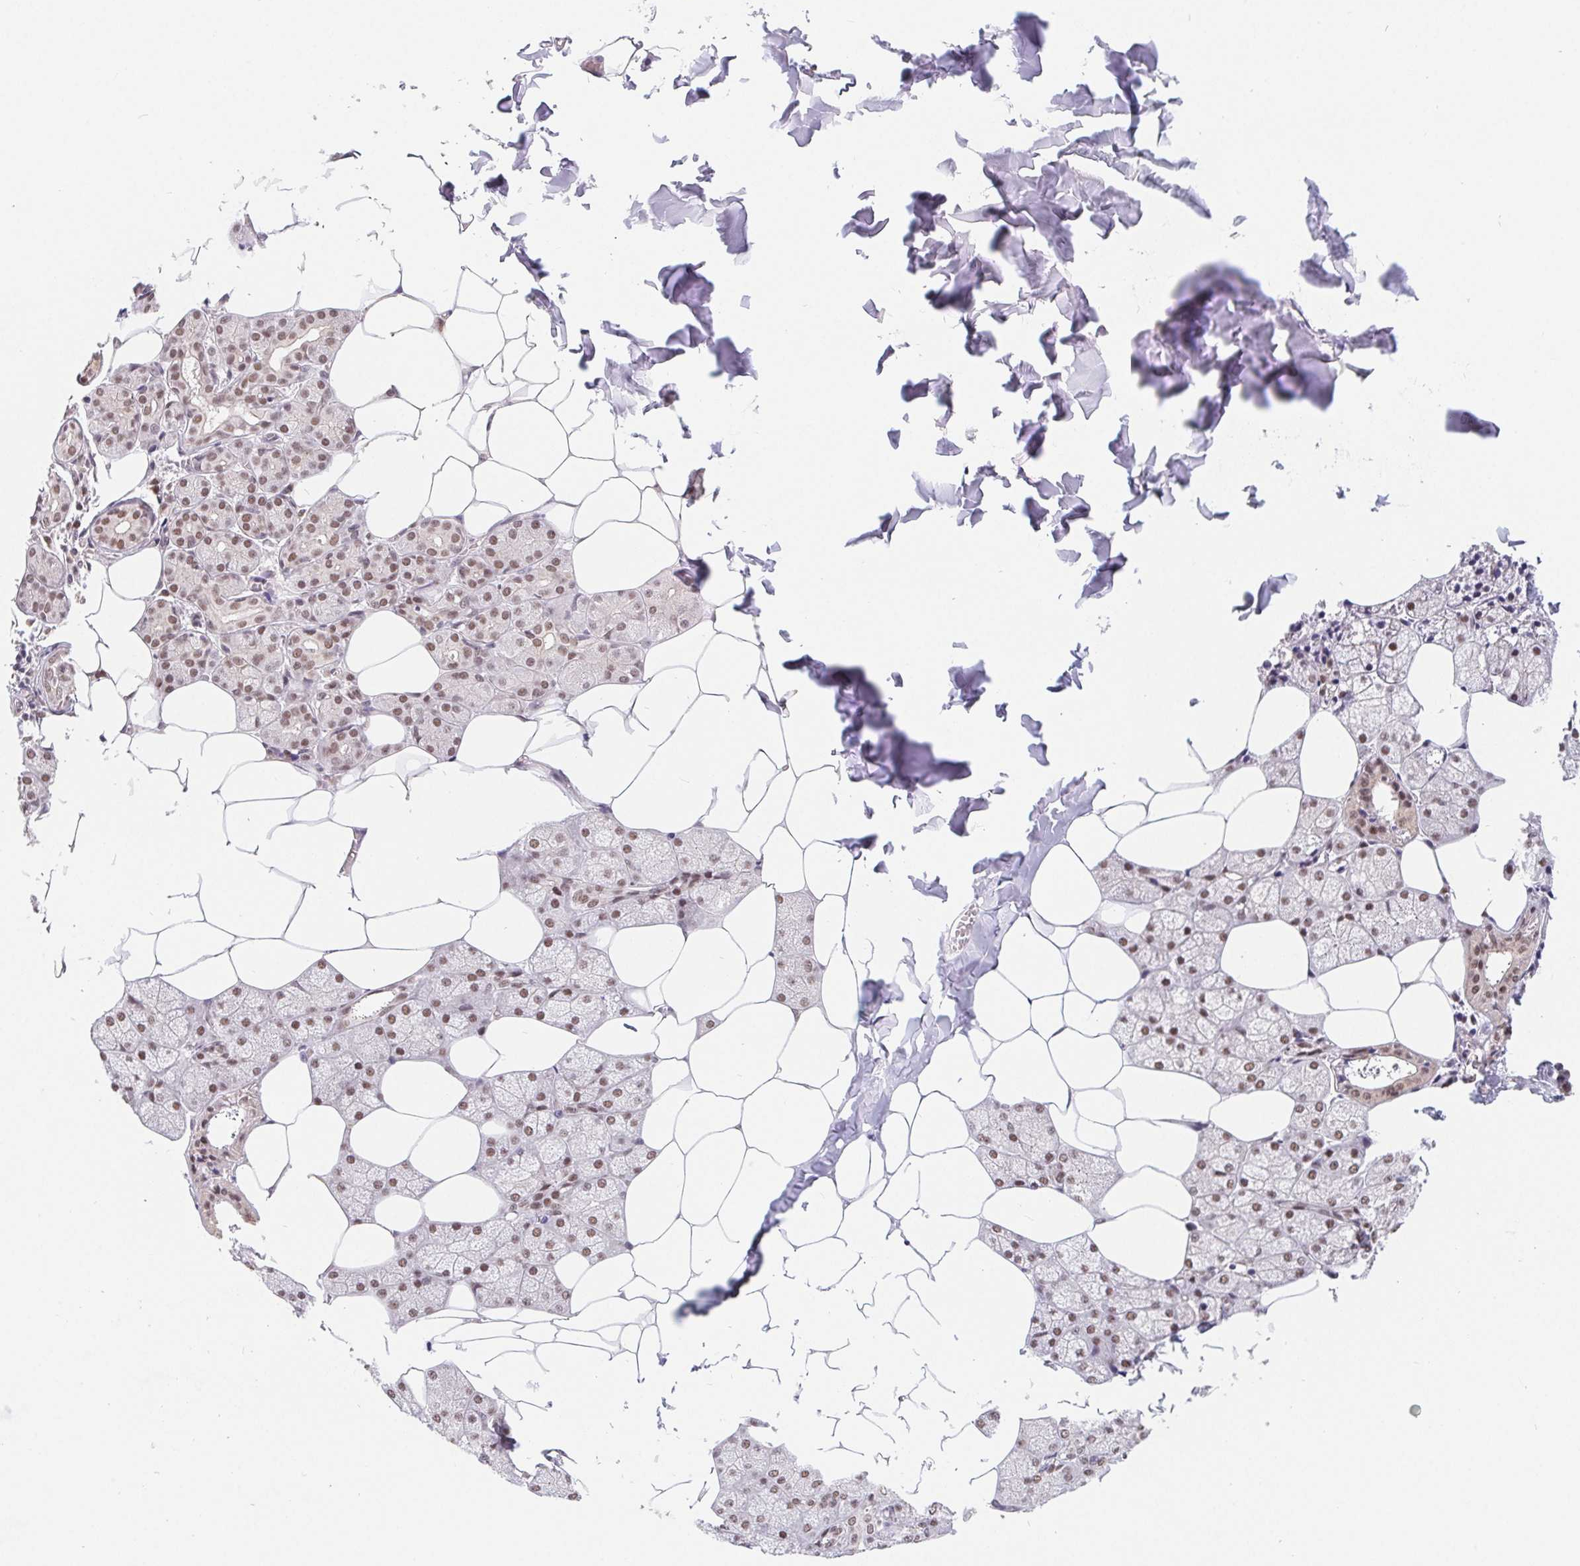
{"staining": {"intensity": "moderate", "quantity": ">75%", "location": "nuclear"}, "tissue": "salivary gland", "cell_type": "Glandular cells", "image_type": "normal", "snomed": [{"axis": "morphology", "description": "Normal tissue, NOS"}, {"axis": "topography", "description": "Salivary gland"}], "caption": "Immunohistochemical staining of unremarkable salivary gland displays medium levels of moderate nuclear positivity in about >75% of glandular cells. Using DAB (brown) and hematoxylin (blue) stains, captured at high magnification using brightfield microscopy.", "gene": "POU2F1", "patient": {"sex": "female", "age": 43}}